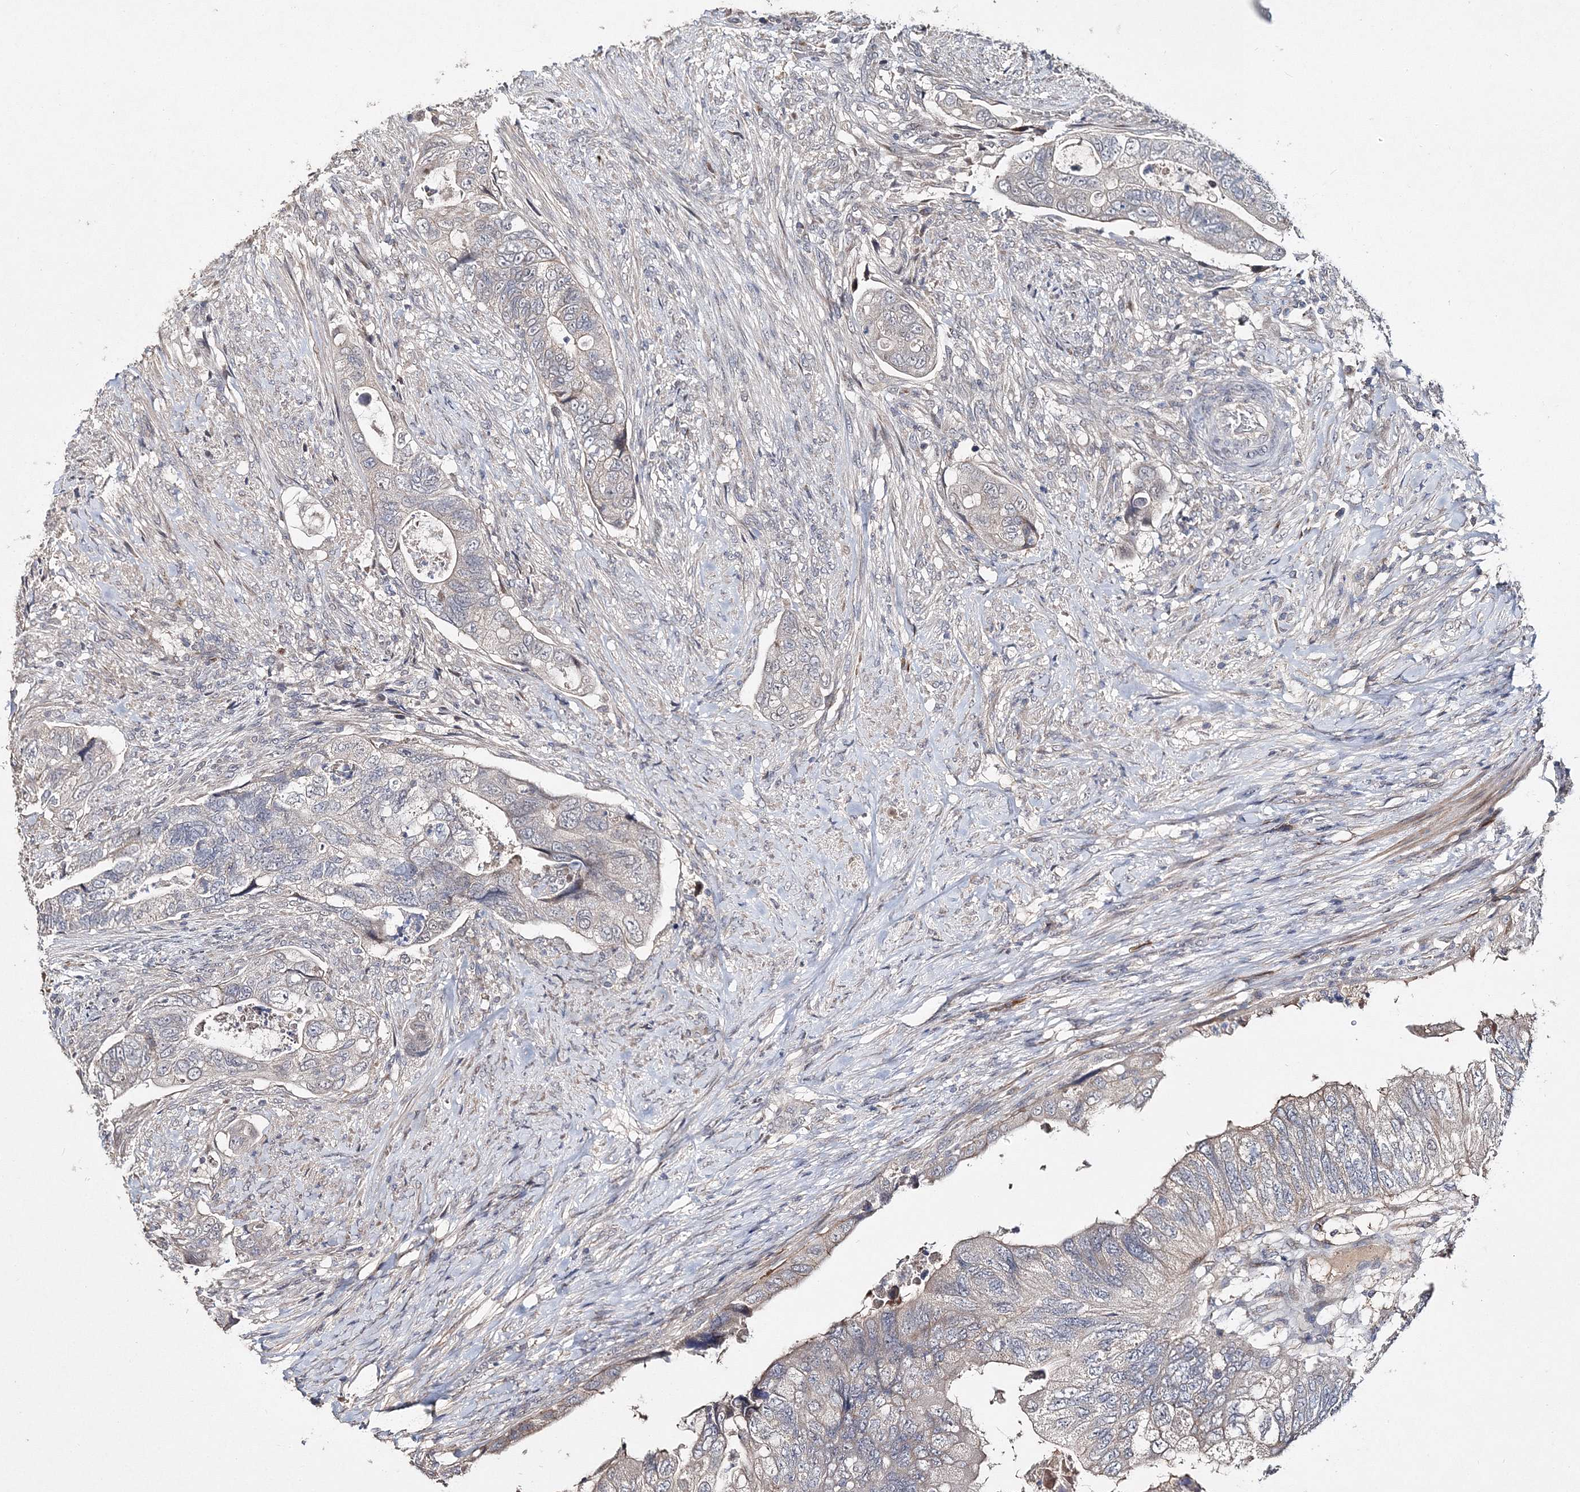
{"staining": {"intensity": "weak", "quantity": "<25%", "location": "cytoplasmic/membranous"}, "tissue": "colorectal cancer", "cell_type": "Tumor cells", "image_type": "cancer", "snomed": [{"axis": "morphology", "description": "Adenocarcinoma, NOS"}, {"axis": "topography", "description": "Rectum"}], "caption": "Immunohistochemistry (IHC) of human colorectal adenocarcinoma reveals no staining in tumor cells.", "gene": "GJB5", "patient": {"sex": "male", "age": 63}}